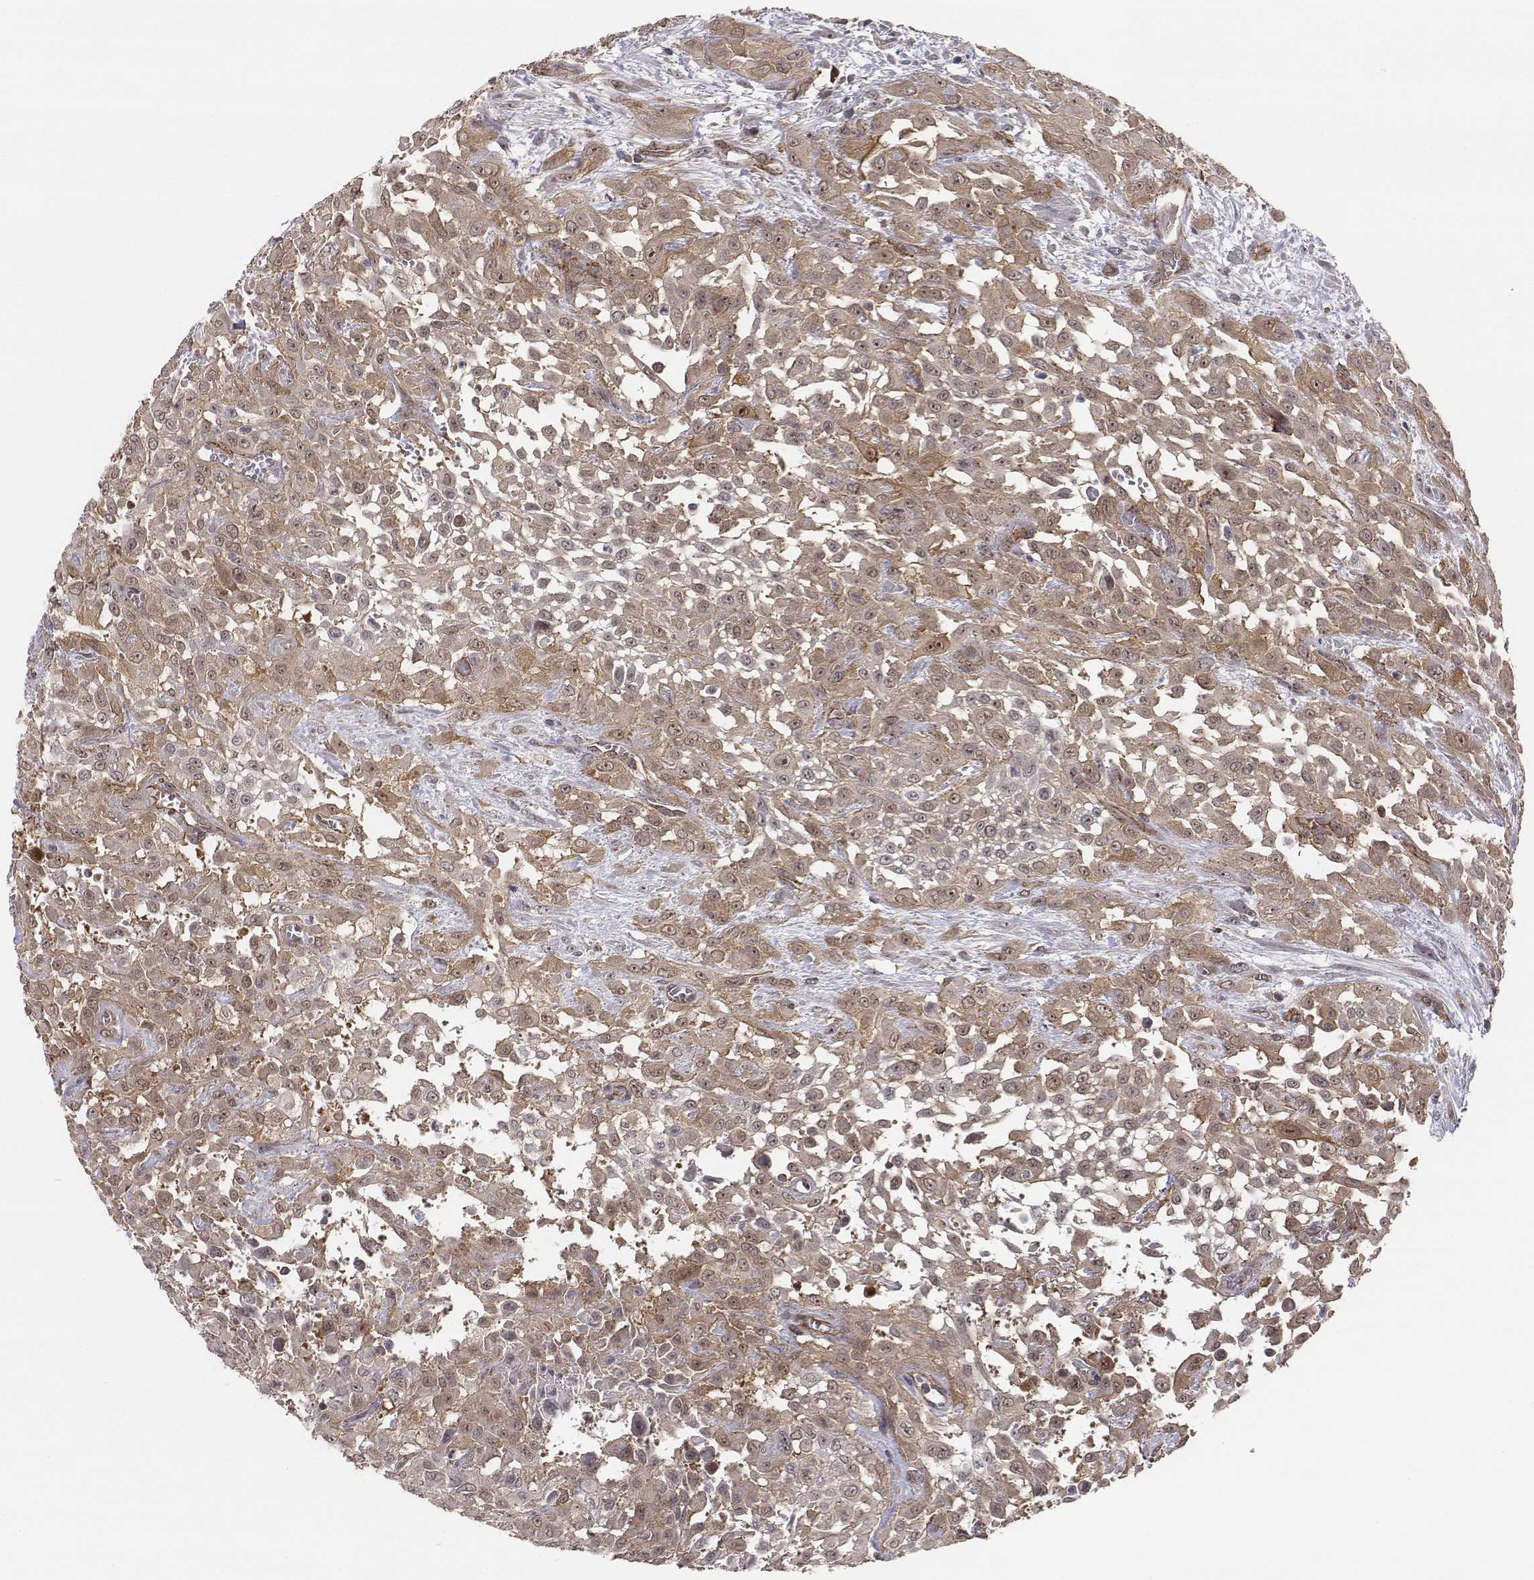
{"staining": {"intensity": "weak", "quantity": "<25%", "location": "cytoplasmic/membranous"}, "tissue": "urothelial cancer", "cell_type": "Tumor cells", "image_type": "cancer", "snomed": [{"axis": "morphology", "description": "Urothelial carcinoma, High grade"}, {"axis": "topography", "description": "Urinary bladder"}], "caption": "DAB immunohistochemical staining of high-grade urothelial carcinoma shows no significant staining in tumor cells.", "gene": "PTPRG", "patient": {"sex": "male", "age": 57}}